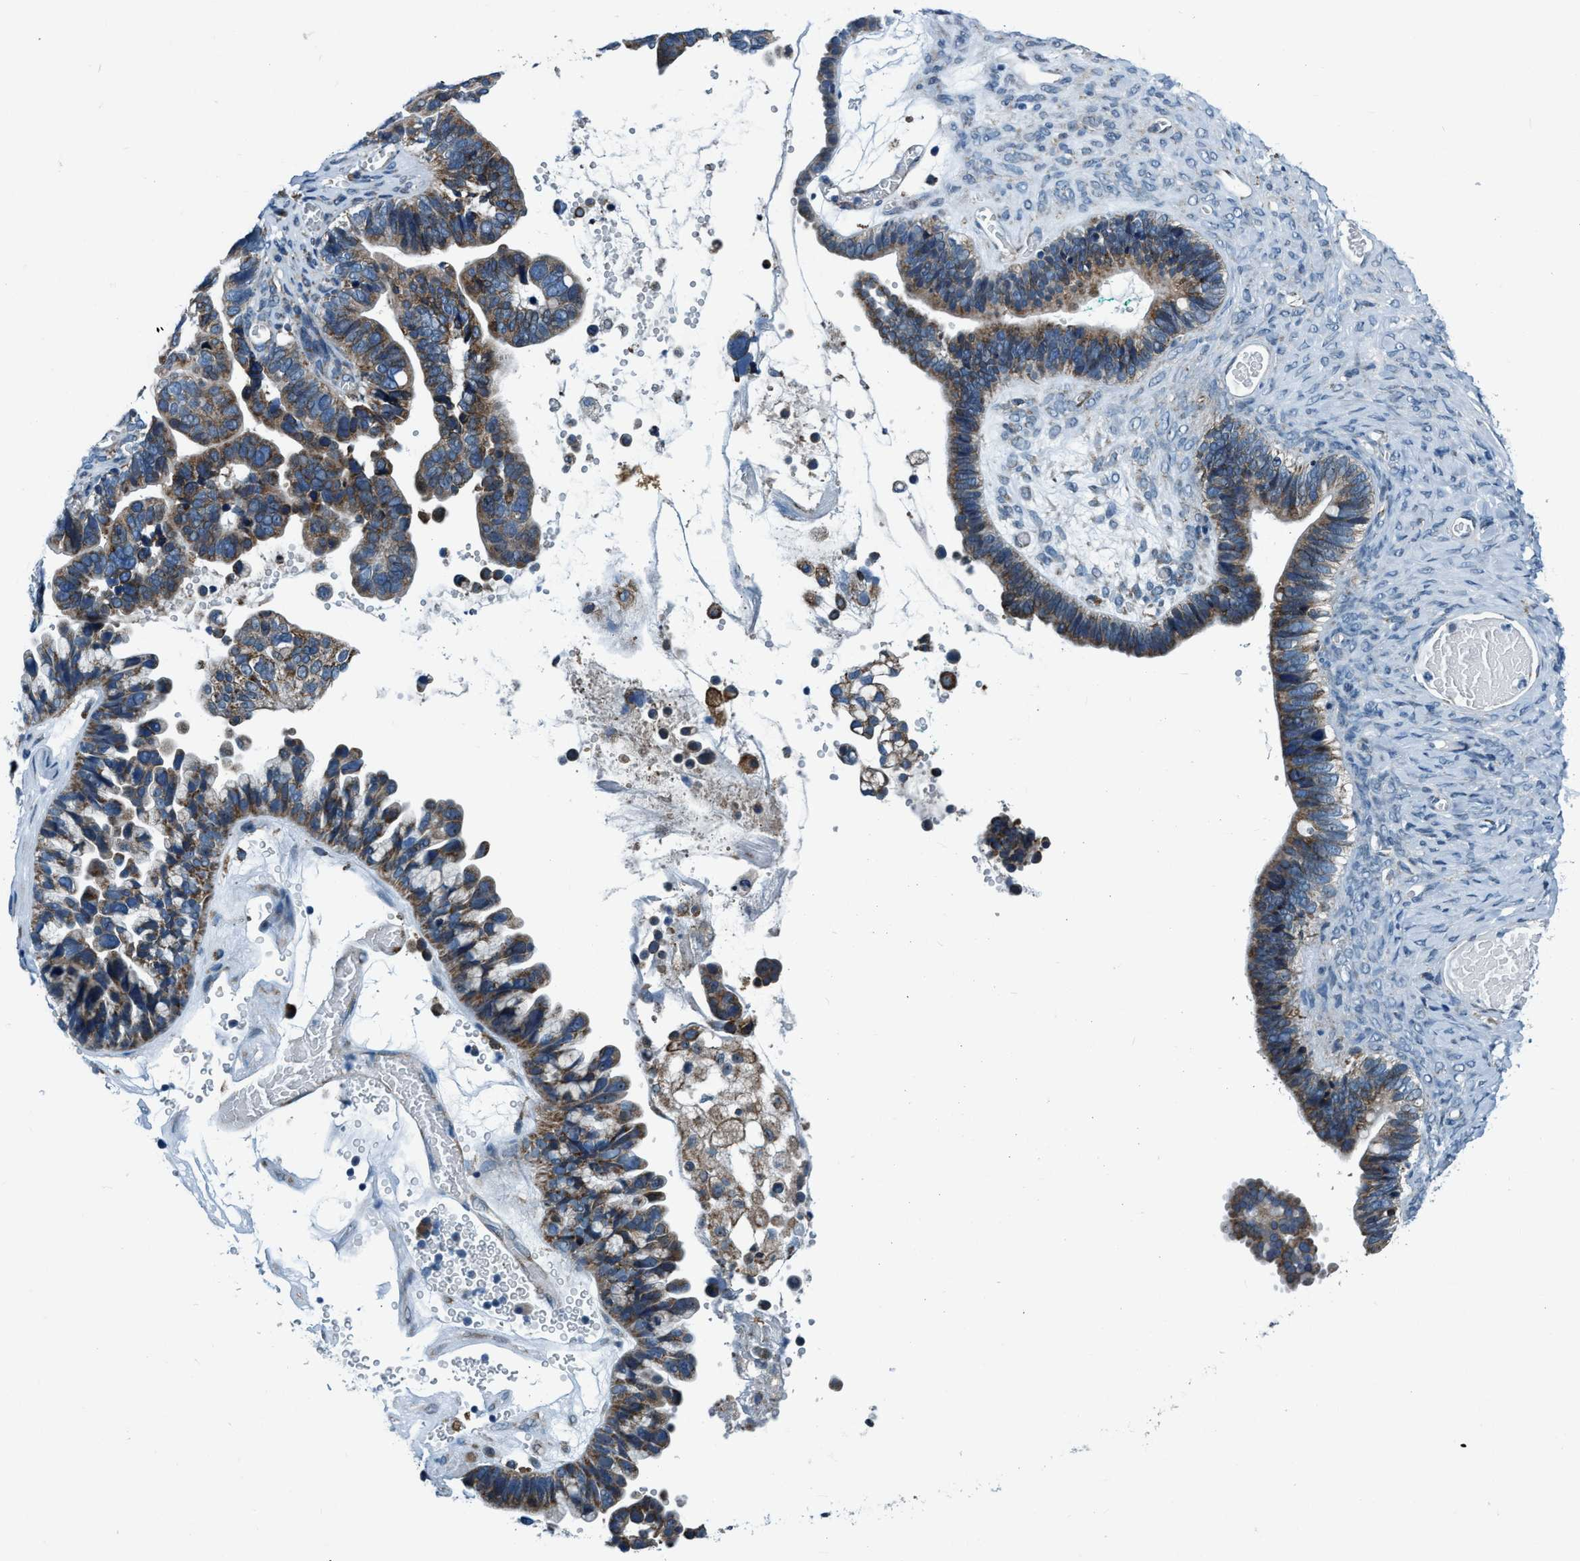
{"staining": {"intensity": "strong", "quantity": "25%-75%", "location": "cytoplasmic/membranous"}, "tissue": "ovarian cancer", "cell_type": "Tumor cells", "image_type": "cancer", "snomed": [{"axis": "morphology", "description": "Cystadenocarcinoma, serous, NOS"}, {"axis": "topography", "description": "Ovary"}], "caption": "High-power microscopy captured an IHC image of ovarian cancer, revealing strong cytoplasmic/membranous positivity in approximately 25%-75% of tumor cells.", "gene": "ARMC9", "patient": {"sex": "female", "age": 56}}